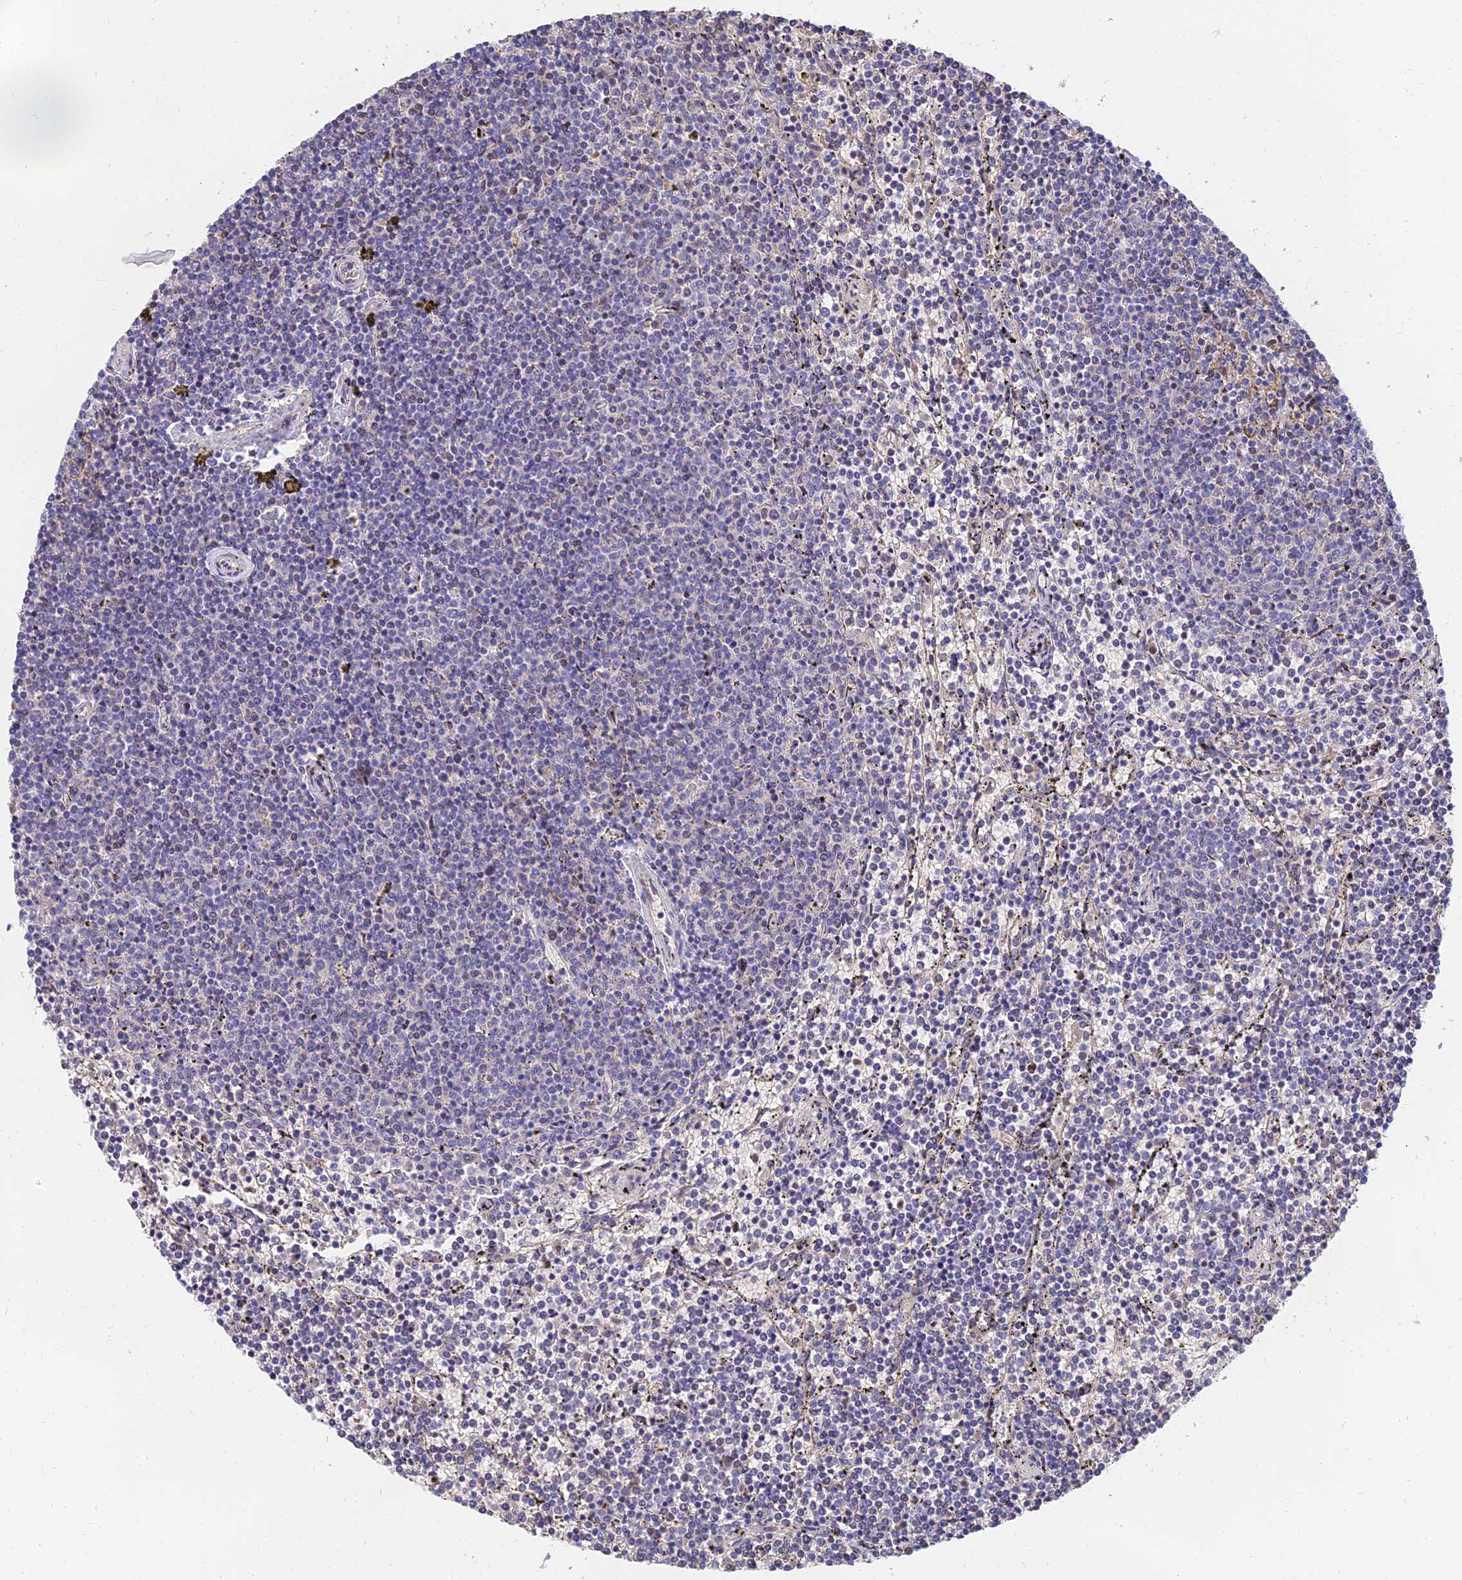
{"staining": {"intensity": "negative", "quantity": "none", "location": "none"}, "tissue": "lymphoma", "cell_type": "Tumor cells", "image_type": "cancer", "snomed": [{"axis": "morphology", "description": "Malignant lymphoma, non-Hodgkin's type, Low grade"}, {"axis": "topography", "description": "Spleen"}], "caption": "Lymphoma was stained to show a protein in brown. There is no significant expression in tumor cells. (DAB immunohistochemistry visualized using brightfield microscopy, high magnification).", "gene": "ANKS4B", "patient": {"sex": "female", "age": 50}}